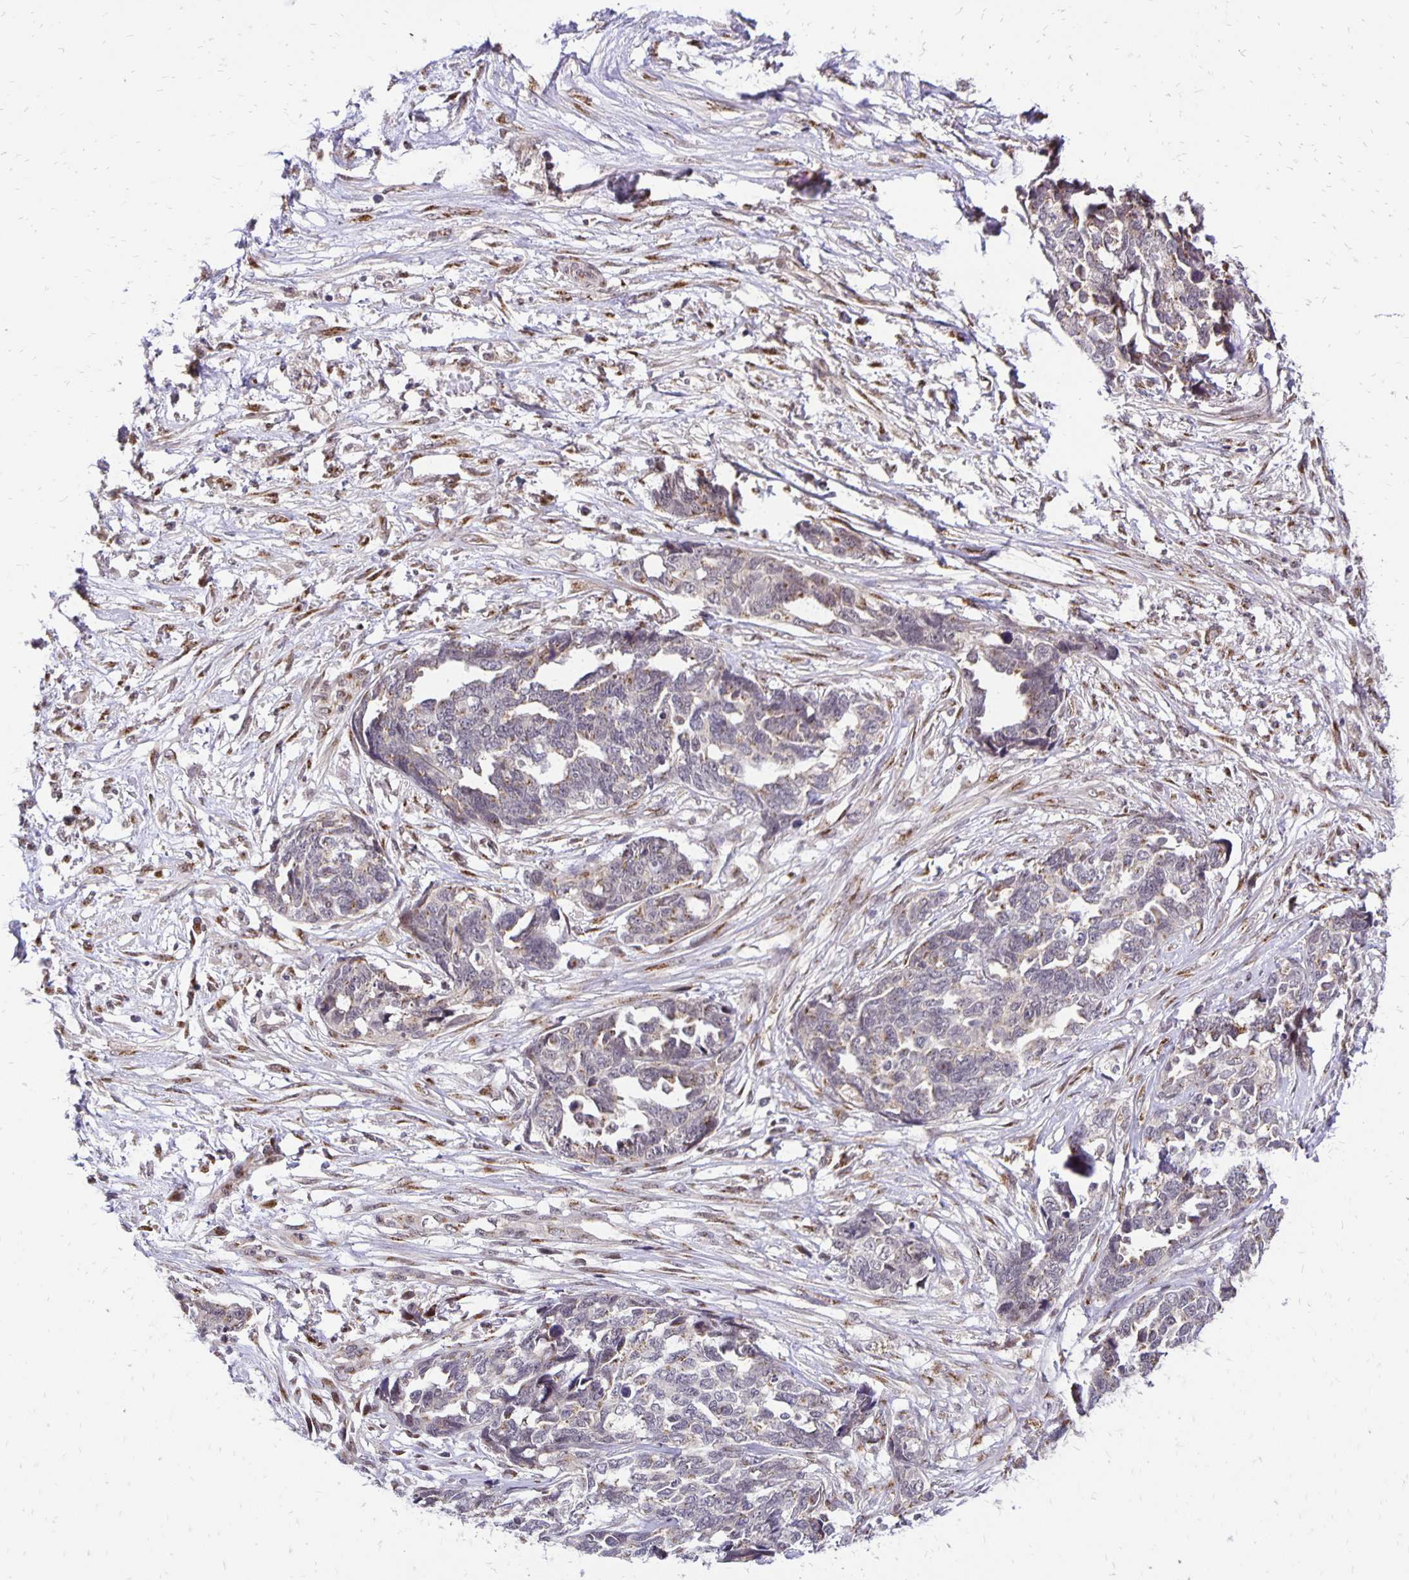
{"staining": {"intensity": "weak", "quantity": "<25%", "location": "cytoplasmic/membranous"}, "tissue": "ovarian cancer", "cell_type": "Tumor cells", "image_type": "cancer", "snomed": [{"axis": "morphology", "description": "Cystadenocarcinoma, serous, NOS"}, {"axis": "topography", "description": "Ovary"}], "caption": "A histopathology image of human ovarian serous cystadenocarcinoma is negative for staining in tumor cells.", "gene": "GOLGA5", "patient": {"sex": "female", "age": 69}}